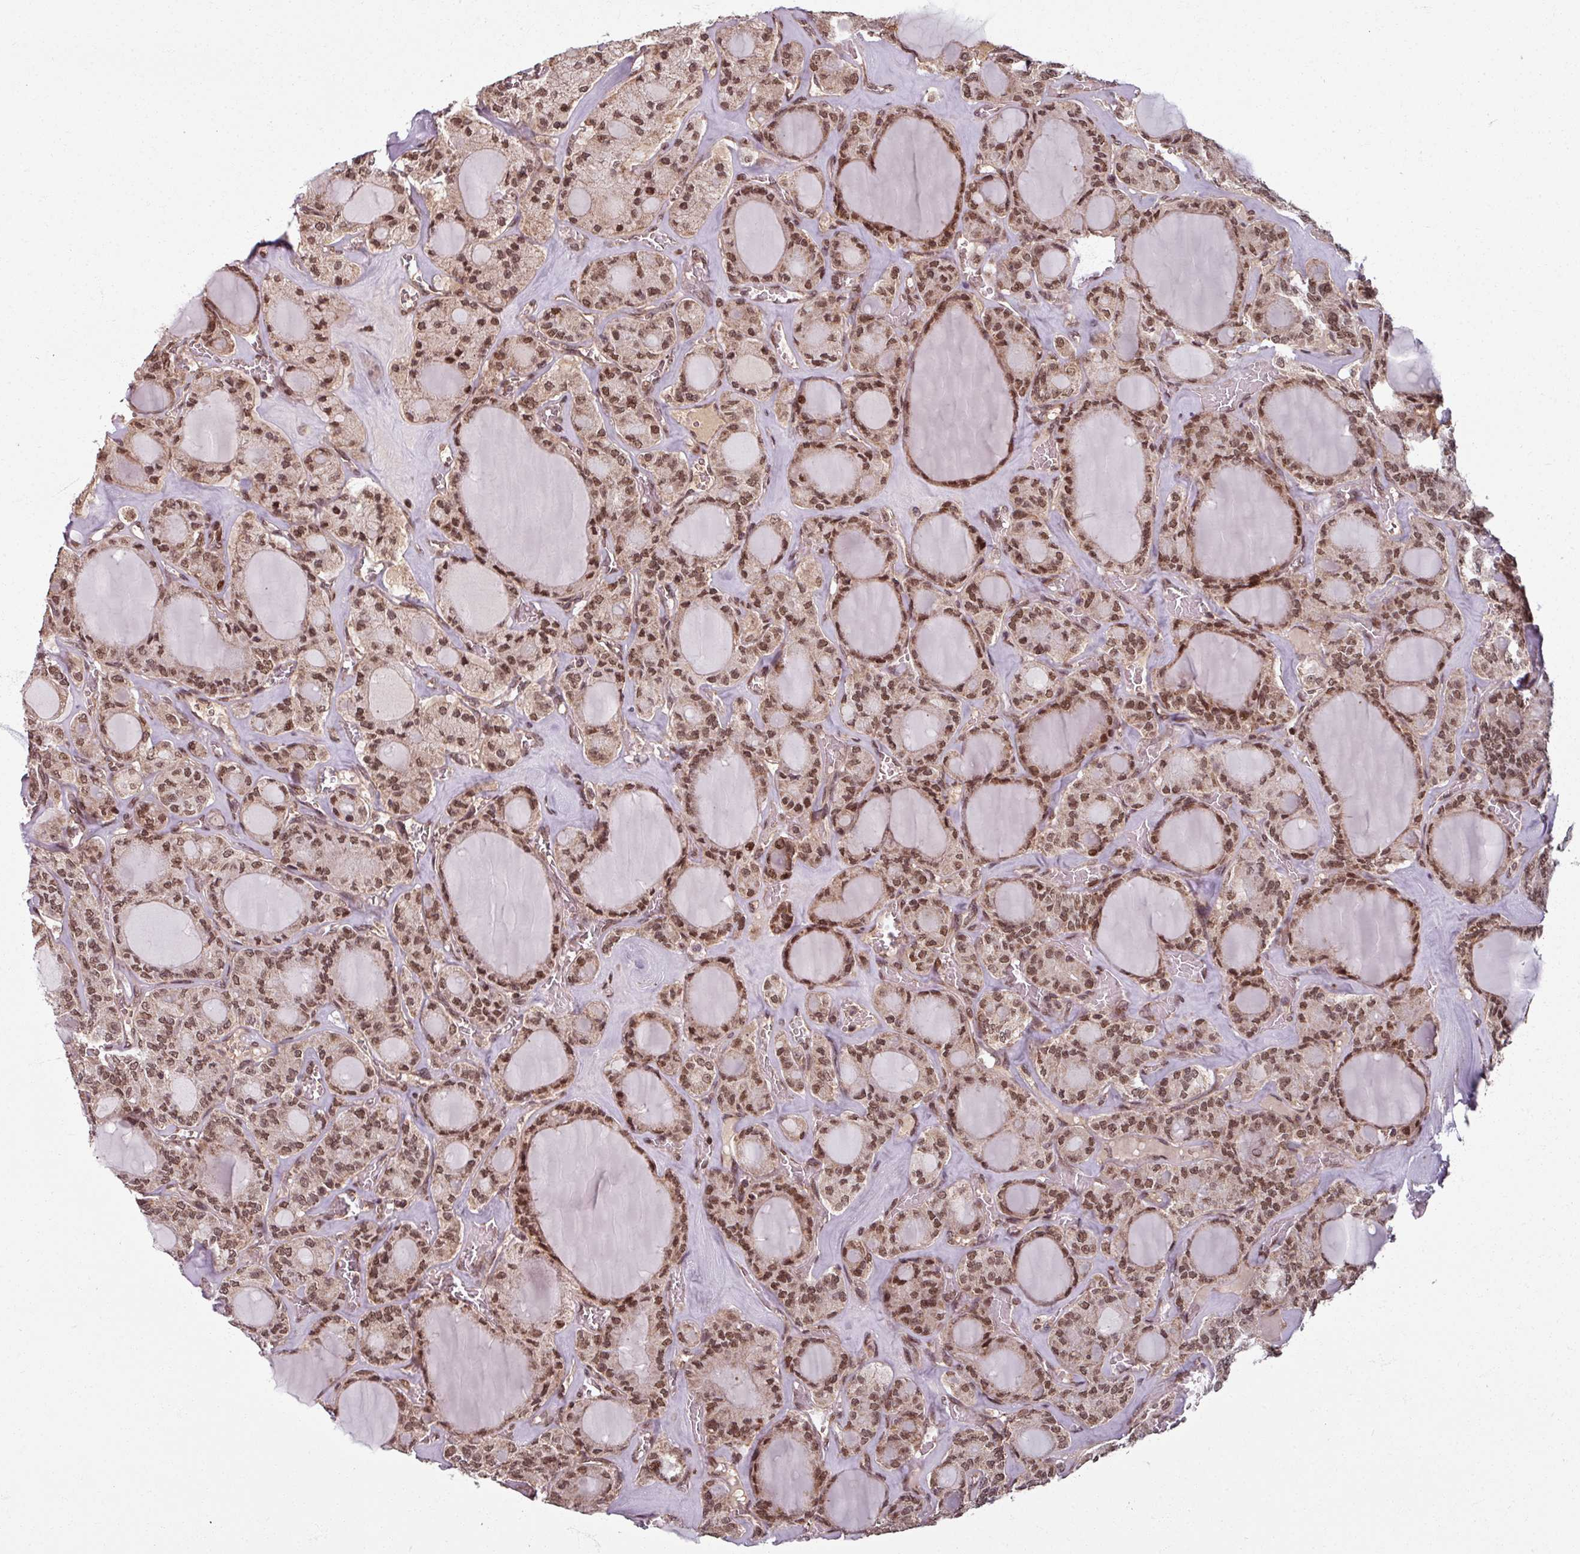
{"staining": {"intensity": "strong", "quantity": ">75%", "location": "nuclear"}, "tissue": "thyroid cancer", "cell_type": "Tumor cells", "image_type": "cancer", "snomed": [{"axis": "morphology", "description": "Papillary adenocarcinoma, NOS"}, {"axis": "topography", "description": "Thyroid gland"}], "caption": "Thyroid cancer (papillary adenocarcinoma) stained for a protein (brown) demonstrates strong nuclear positive positivity in about >75% of tumor cells.", "gene": "SWI5", "patient": {"sex": "male", "age": 87}}